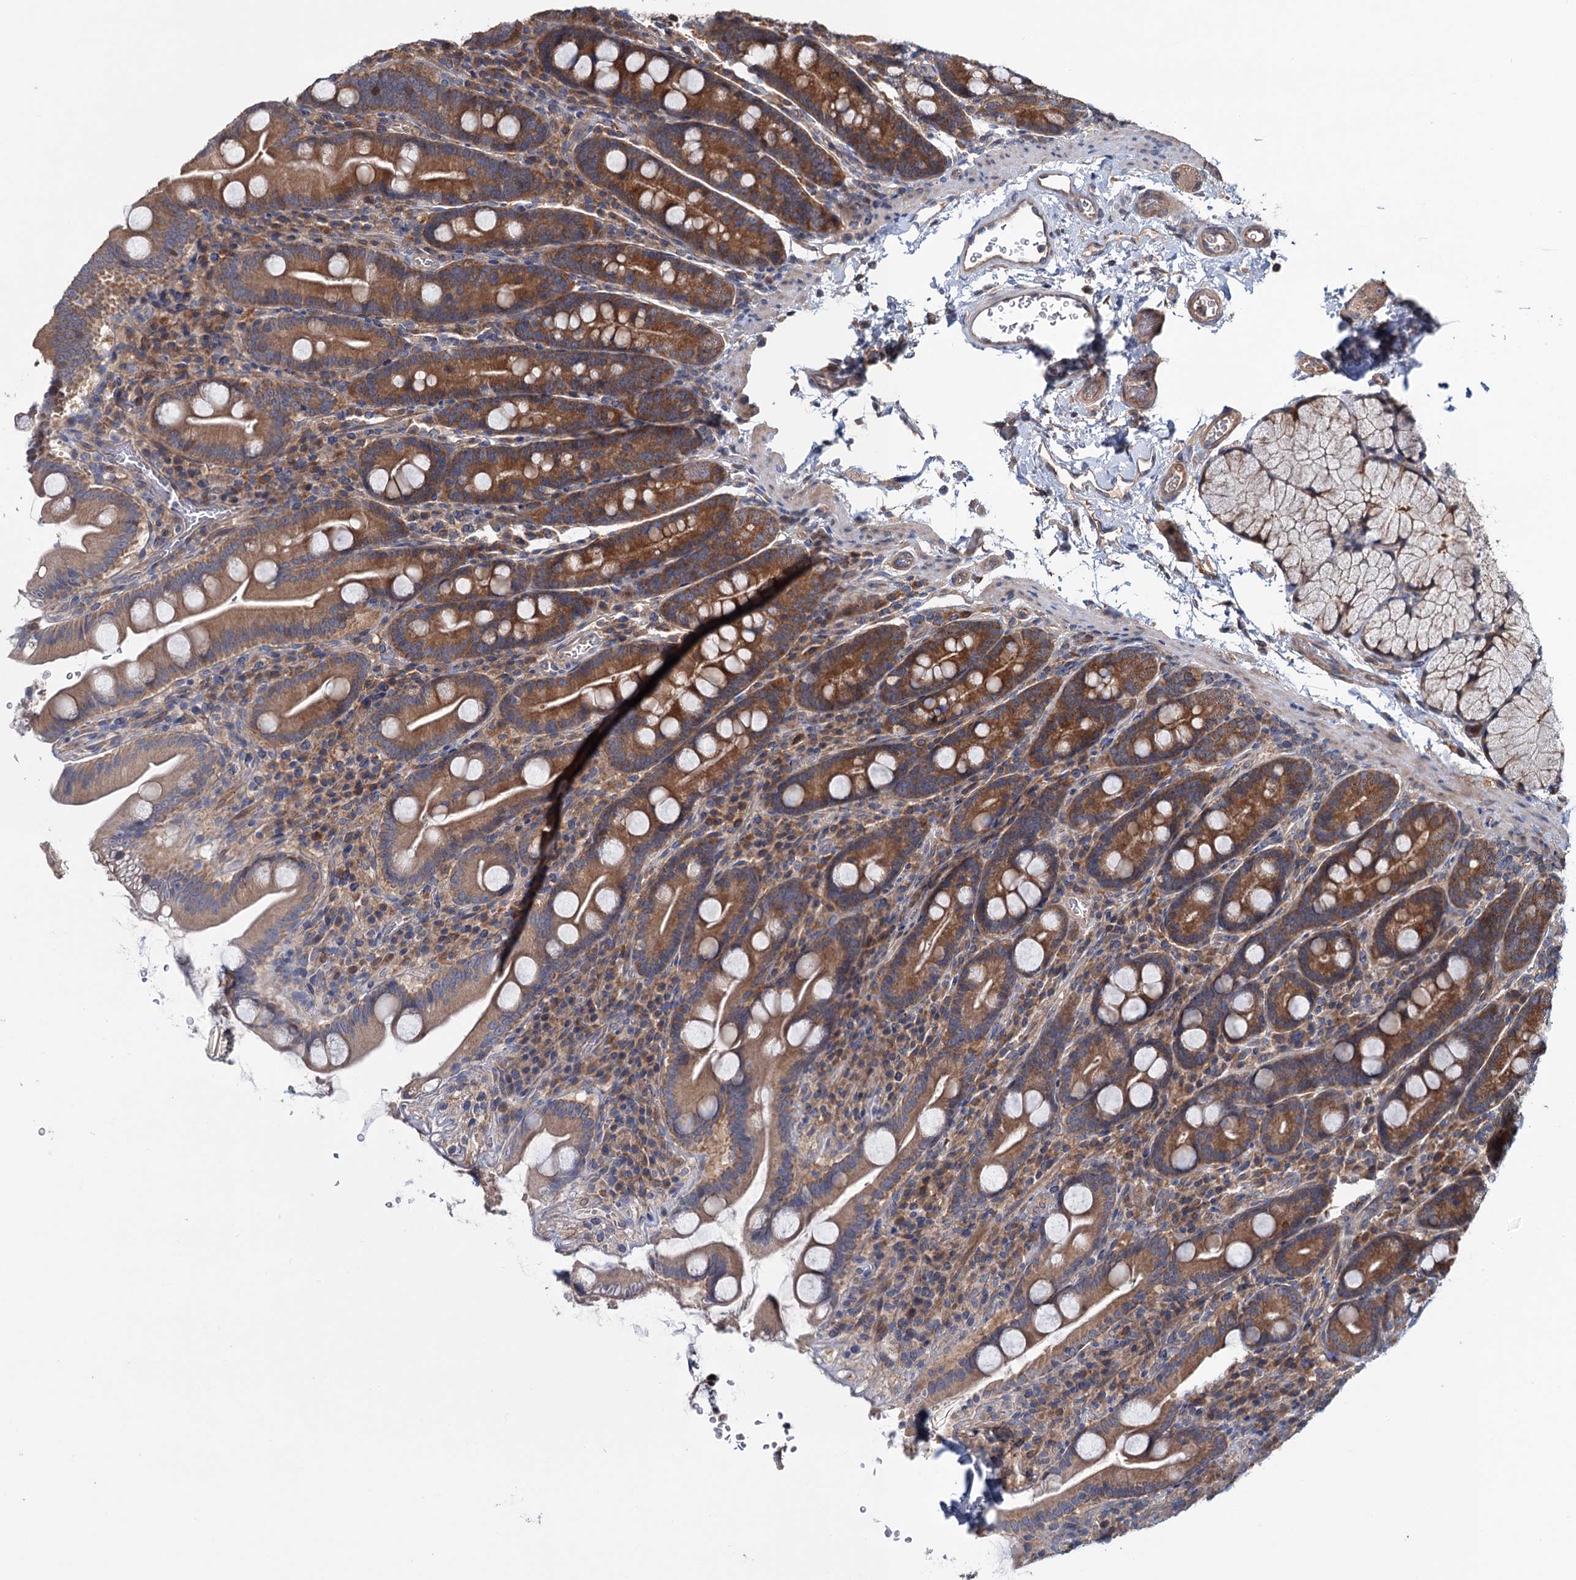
{"staining": {"intensity": "moderate", "quantity": ">75%", "location": "cytoplasmic/membranous"}, "tissue": "duodenum", "cell_type": "Glandular cells", "image_type": "normal", "snomed": [{"axis": "morphology", "description": "Normal tissue, NOS"}, {"axis": "topography", "description": "Duodenum"}], "caption": "Duodenum stained for a protein (brown) reveals moderate cytoplasmic/membranous positive expression in approximately >75% of glandular cells.", "gene": "MTRR", "patient": {"sex": "male", "age": 35}}